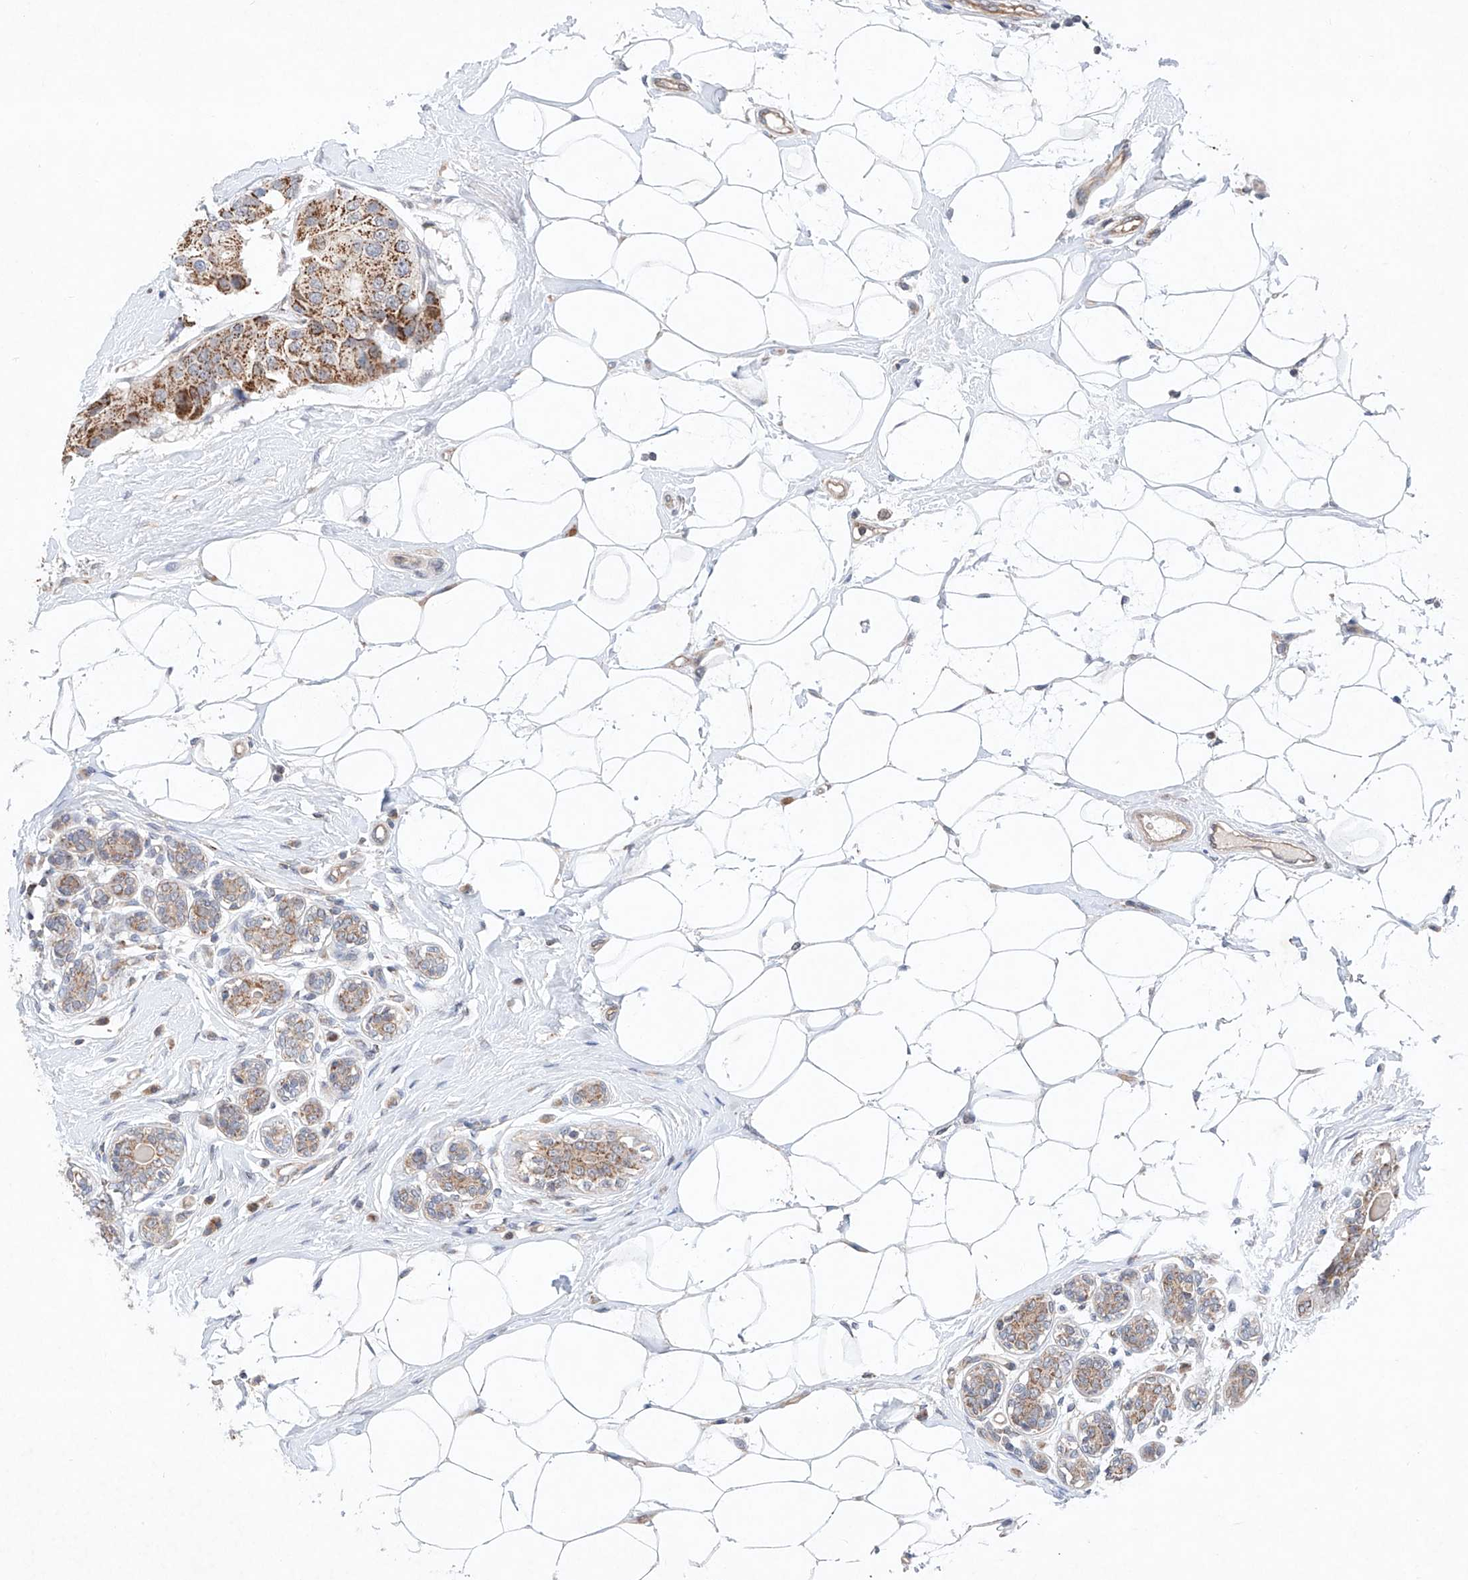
{"staining": {"intensity": "strong", "quantity": ">75%", "location": "cytoplasmic/membranous"}, "tissue": "breast cancer", "cell_type": "Tumor cells", "image_type": "cancer", "snomed": [{"axis": "morphology", "description": "Normal tissue, NOS"}, {"axis": "morphology", "description": "Duct carcinoma"}, {"axis": "topography", "description": "Breast"}], "caption": "Brown immunohistochemical staining in breast cancer exhibits strong cytoplasmic/membranous positivity in about >75% of tumor cells. (brown staining indicates protein expression, while blue staining denotes nuclei).", "gene": "FASTK", "patient": {"sex": "female", "age": 39}}